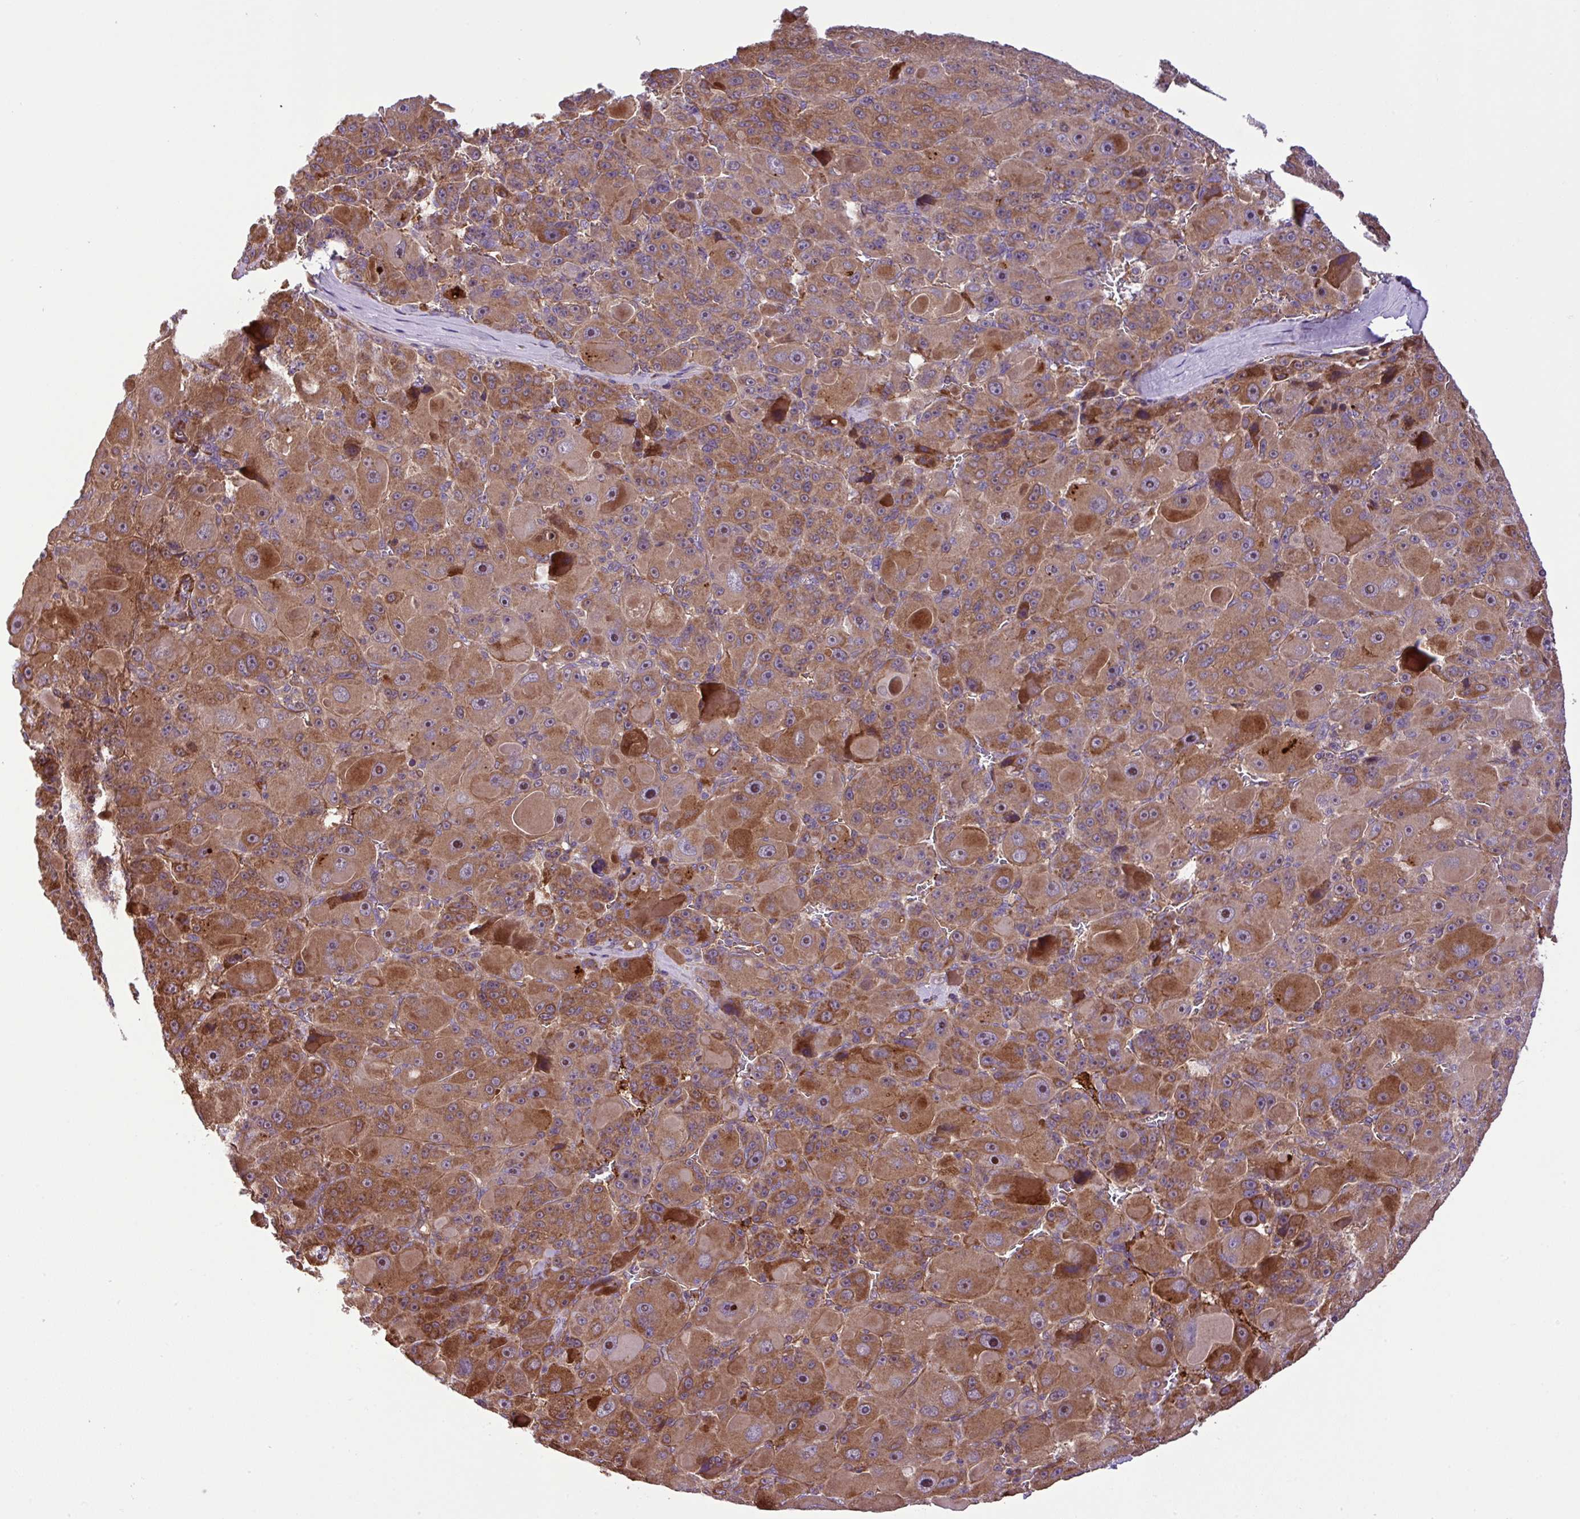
{"staining": {"intensity": "moderate", "quantity": ">75%", "location": "cytoplasmic/membranous,nuclear"}, "tissue": "liver cancer", "cell_type": "Tumor cells", "image_type": "cancer", "snomed": [{"axis": "morphology", "description": "Carcinoma, Hepatocellular, NOS"}, {"axis": "topography", "description": "Liver"}], "caption": "Immunohistochemical staining of liver hepatocellular carcinoma shows medium levels of moderate cytoplasmic/membranous and nuclear protein staining in about >75% of tumor cells.", "gene": "ZNF266", "patient": {"sex": "male", "age": 76}}